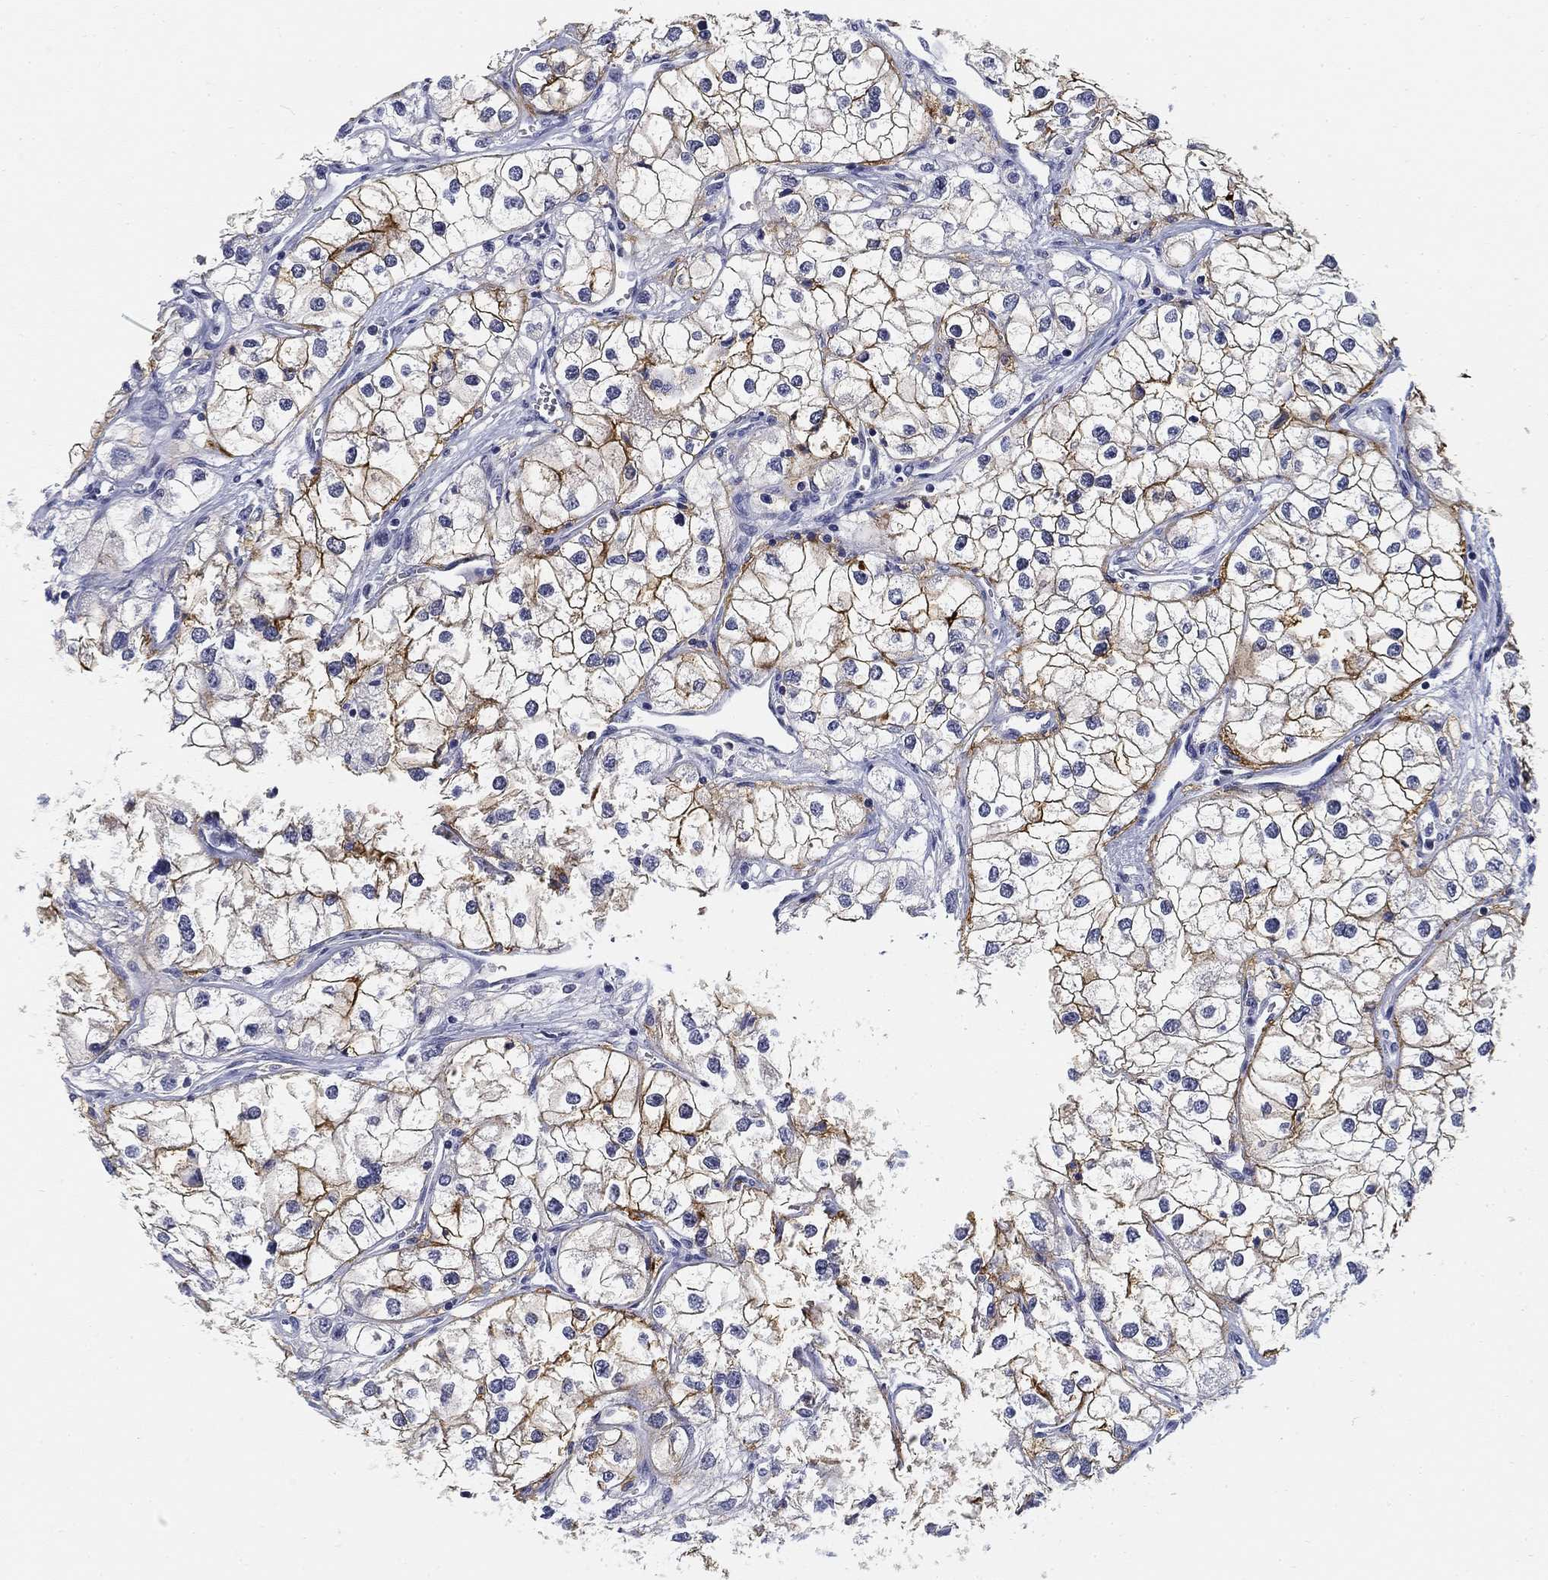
{"staining": {"intensity": "strong", "quantity": "<25%", "location": "cytoplasmic/membranous"}, "tissue": "renal cancer", "cell_type": "Tumor cells", "image_type": "cancer", "snomed": [{"axis": "morphology", "description": "Adenocarcinoma, NOS"}, {"axis": "topography", "description": "Kidney"}], "caption": "Renal cancer tissue exhibits strong cytoplasmic/membranous expression in approximately <25% of tumor cells, visualized by immunohistochemistry. Using DAB (brown) and hematoxylin (blue) stains, captured at high magnification using brightfield microscopy.", "gene": "SLC2A5", "patient": {"sex": "male", "age": 59}}